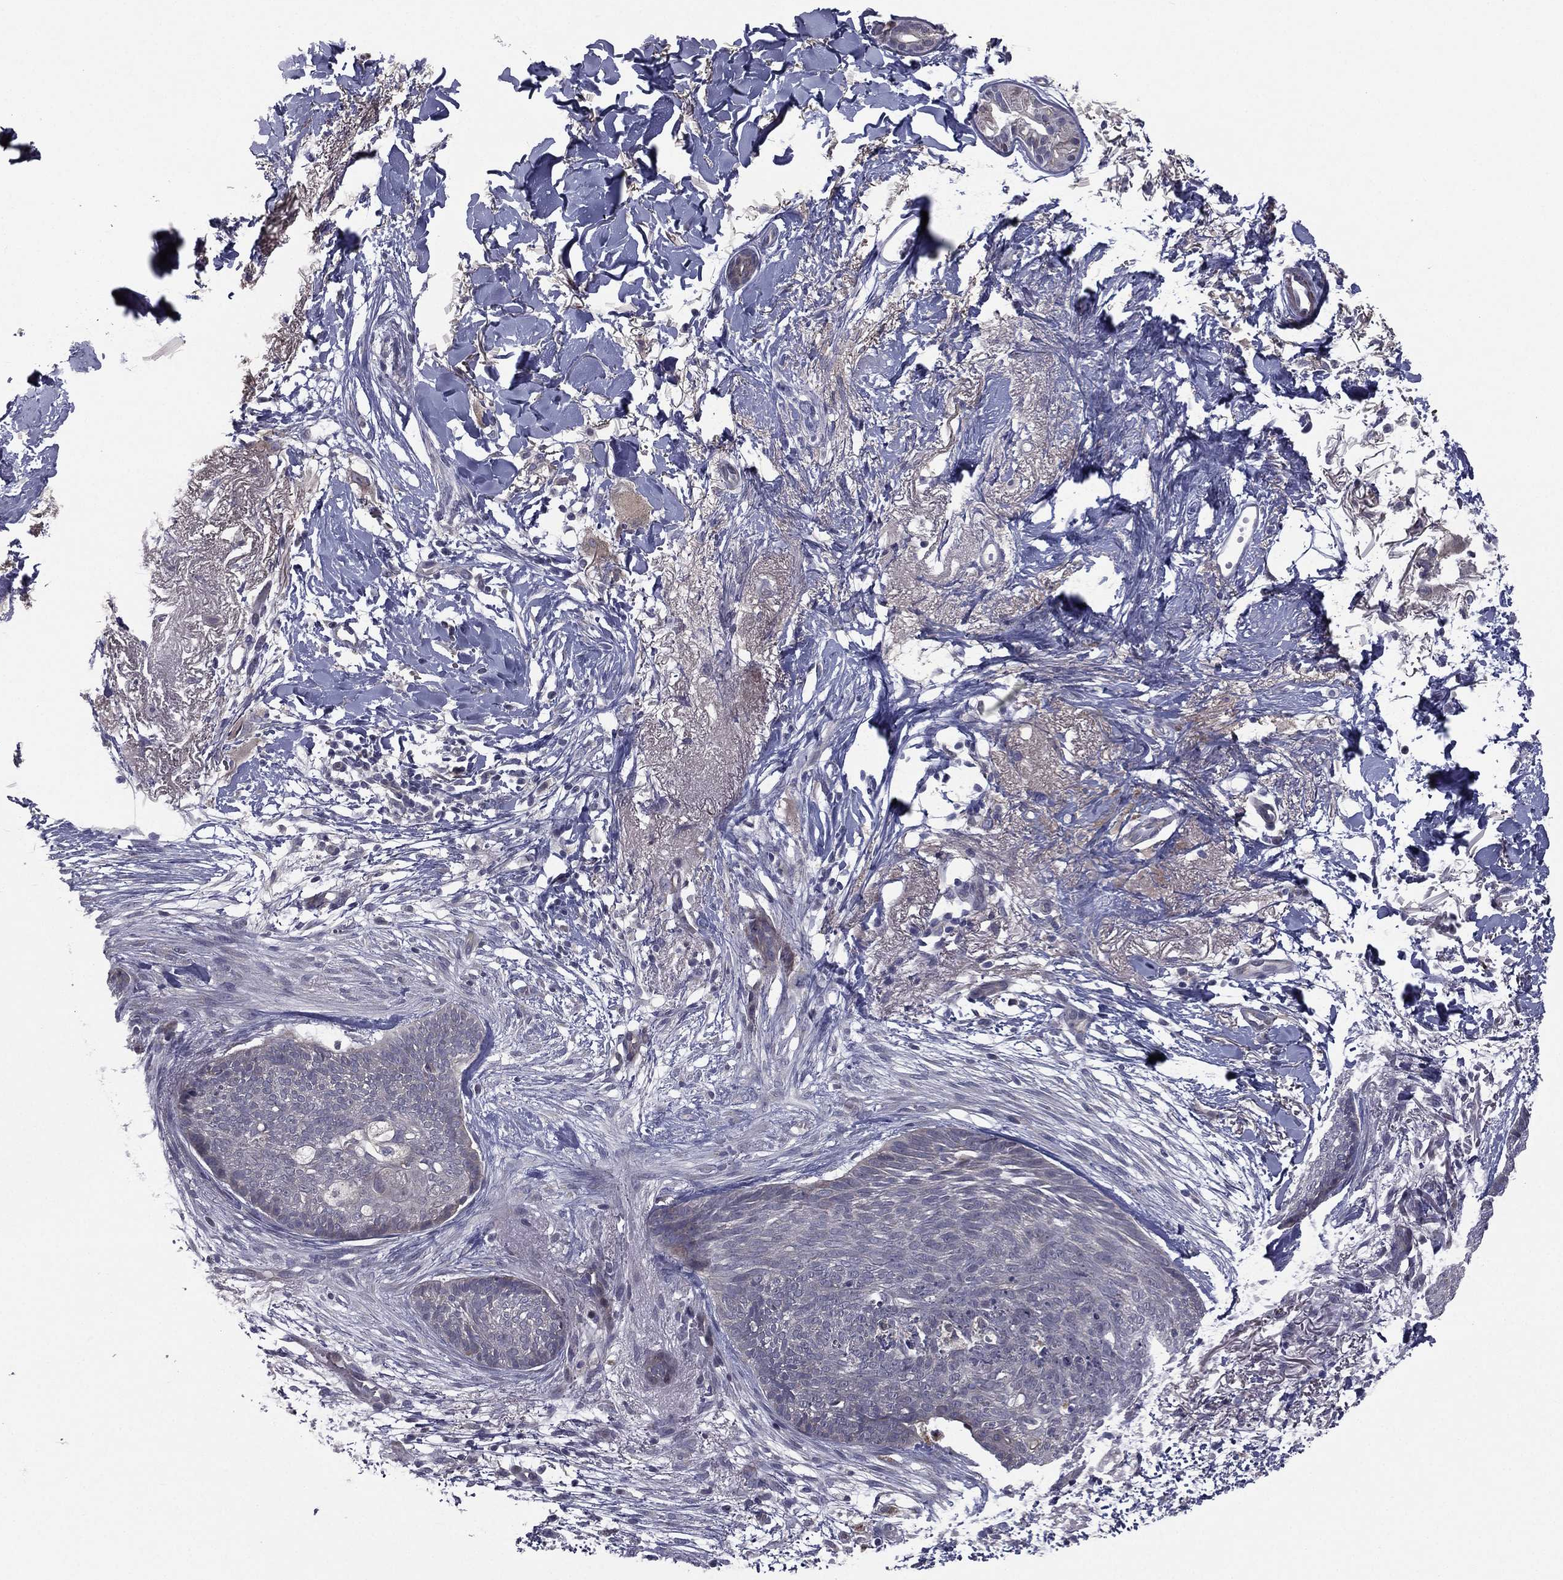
{"staining": {"intensity": "negative", "quantity": "none", "location": "none"}, "tissue": "skin cancer", "cell_type": "Tumor cells", "image_type": "cancer", "snomed": [{"axis": "morphology", "description": "Normal tissue, NOS"}, {"axis": "morphology", "description": "Basal cell carcinoma"}, {"axis": "topography", "description": "Skin"}], "caption": "Tumor cells show no significant expression in skin basal cell carcinoma.", "gene": "ACTRT2", "patient": {"sex": "male", "age": 84}}